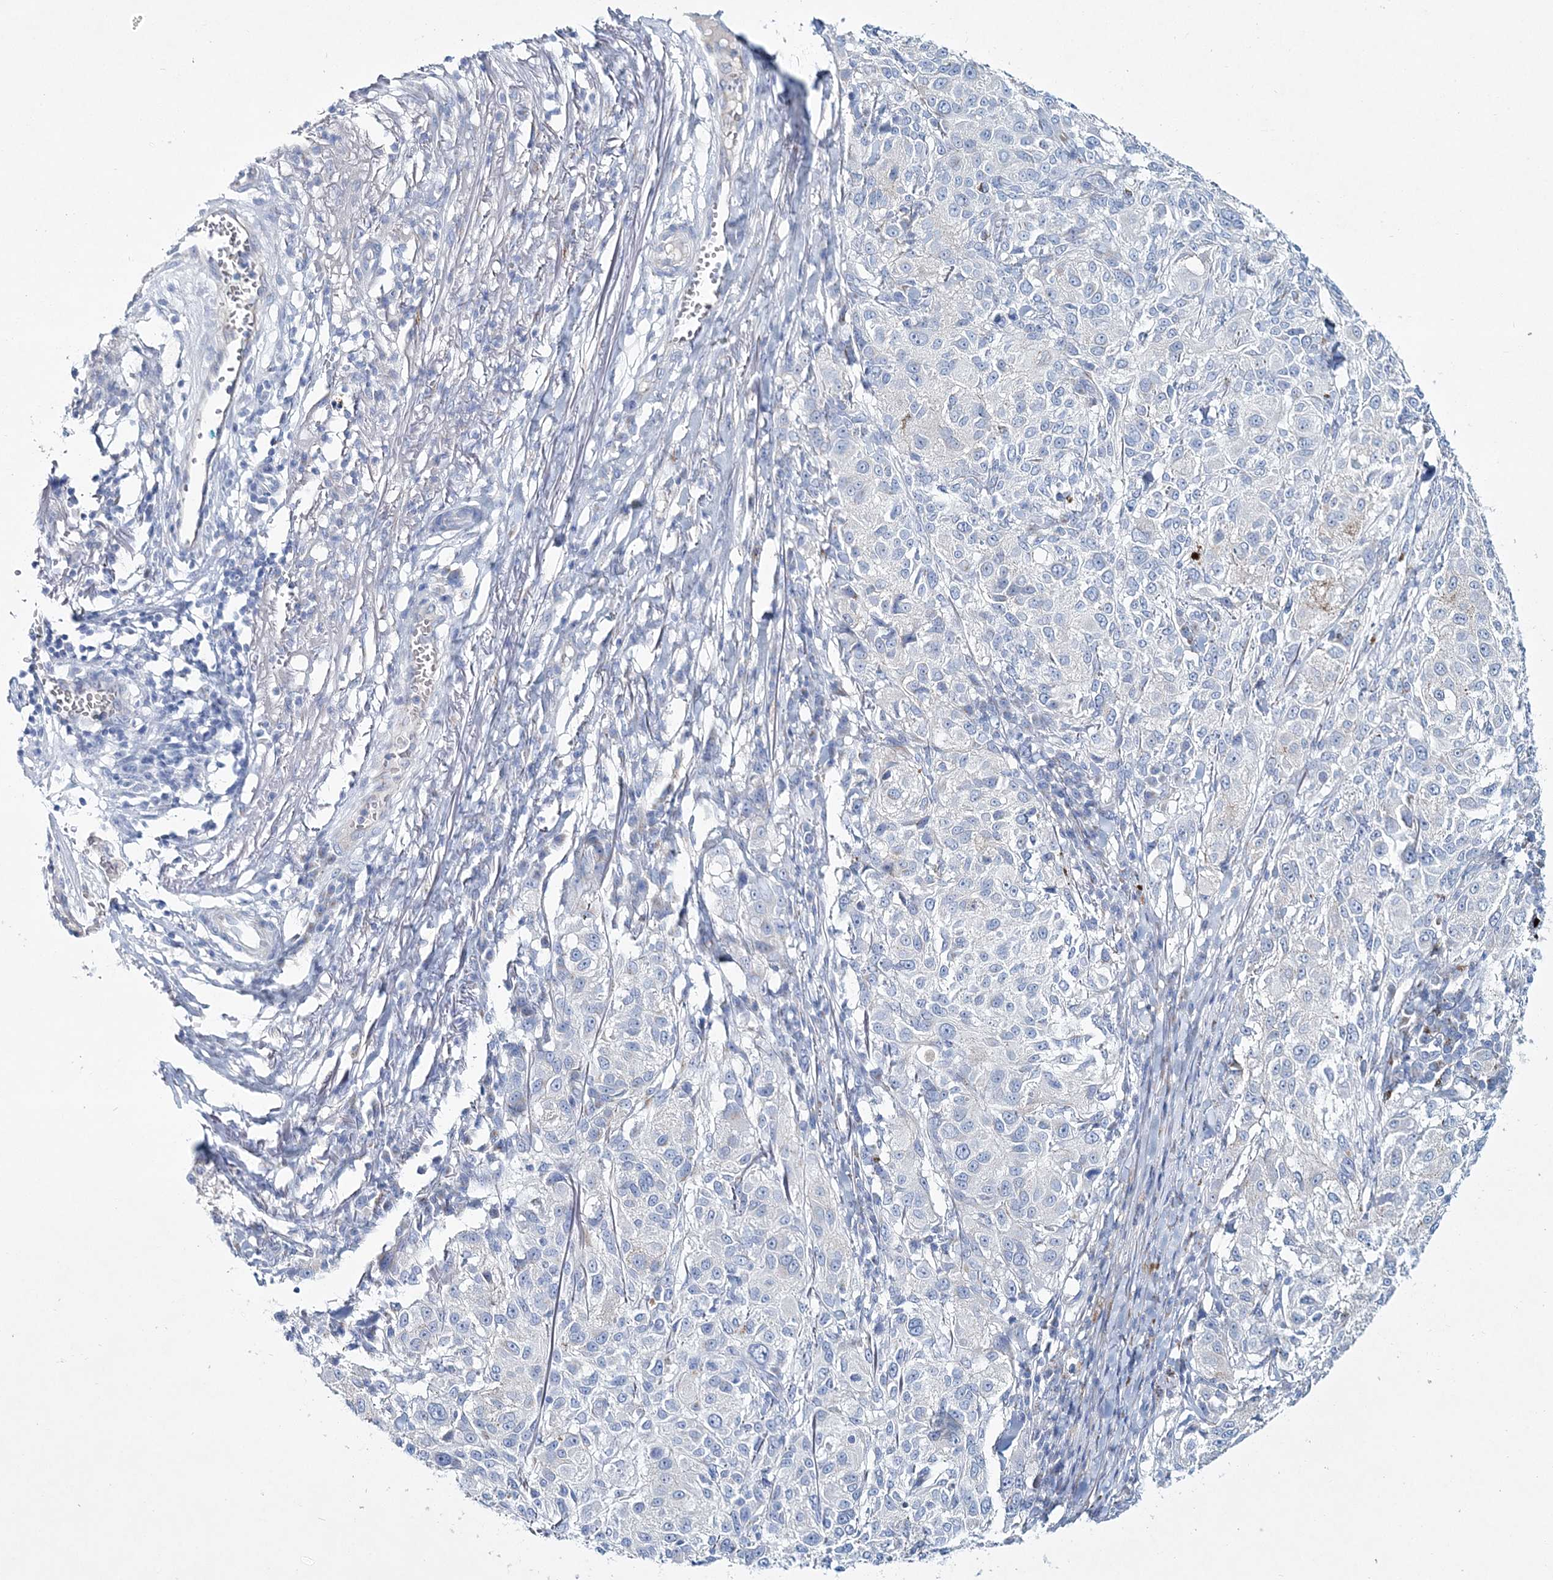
{"staining": {"intensity": "negative", "quantity": "none", "location": "none"}, "tissue": "melanoma", "cell_type": "Tumor cells", "image_type": "cancer", "snomed": [{"axis": "morphology", "description": "Necrosis, NOS"}, {"axis": "morphology", "description": "Malignant melanoma, NOS"}, {"axis": "topography", "description": "Skin"}], "caption": "High magnification brightfield microscopy of melanoma stained with DAB (brown) and counterstained with hematoxylin (blue): tumor cells show no significant positivity.", "gene": "ADGRL1", "patient": {"sex": "female", "age": 87}}